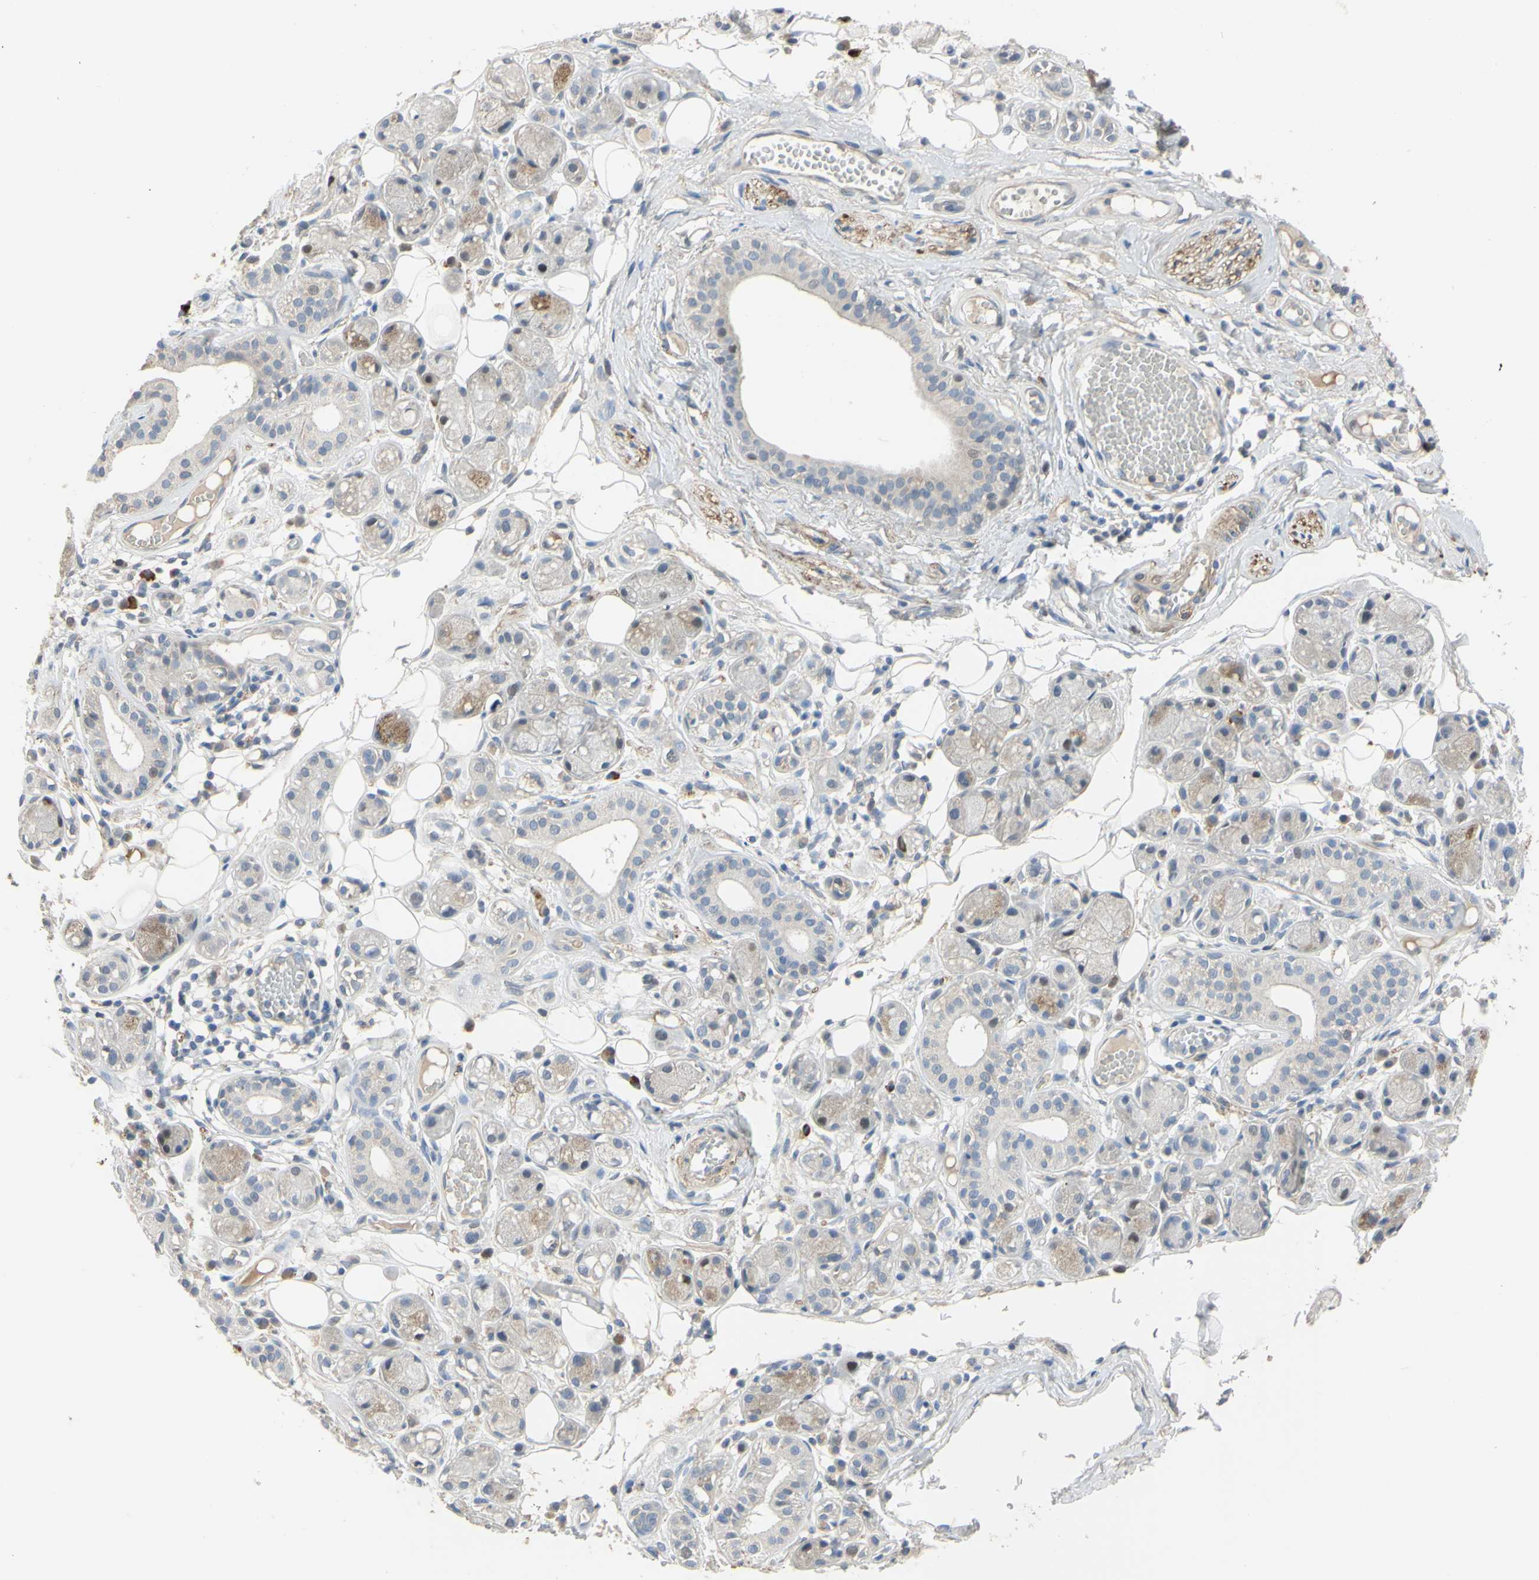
{"staining": {"intensity": "weak", "quantity": "25%-75%", "location": "cytoplasmic/membranous"}, "tissue": "adipose tissue", "cell_type": "Adipocytes", "image_type": "normal", "snomed": [{"axis": "morphology", "description": "Normal tissue, NOS"}, {"axis": "morphology", "description": "Inflammation, NOS"}, {"axis": "topography", "description": "Vascular tissue"}, {"axis": "topography", "description": "Salivary gland"}], "caption": "This micrograph demonstrates IHC staining of unremarkable human adipose tissue, with low weak cytoplasmic/membranous expression in approximately 25%-75% of adipocytes.", "gene": "LHX9", "patient": {"sex": "female", "age": 75}}